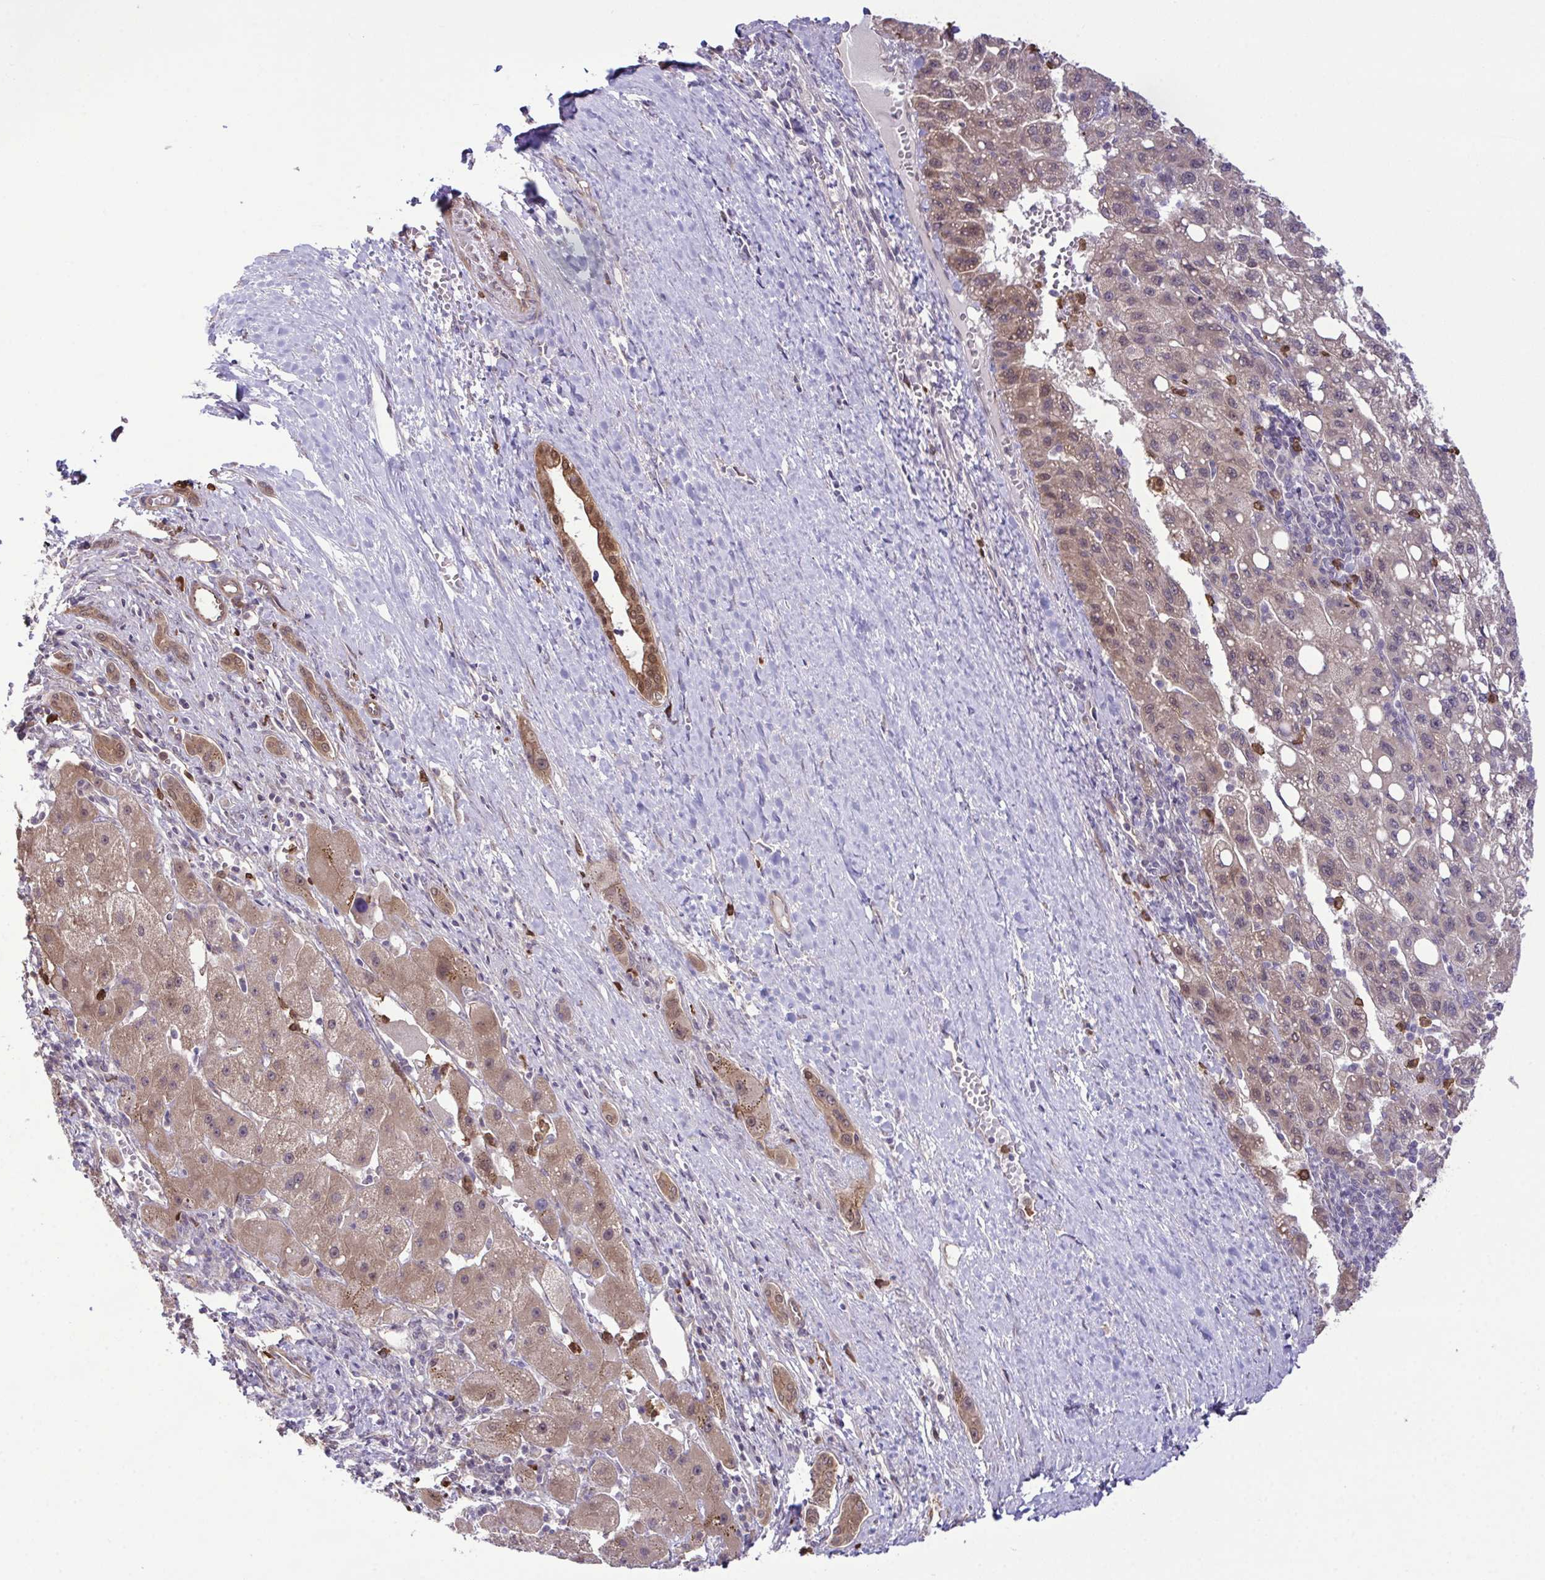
{"staining": {"intensity": "moderate", "quantity": "25%-75%", "location": "cytoplasmic/membranous,nuclear"}, "tissue": "liver cancer", "cell_type": "Tumor cells", "image_type": "cancer", "snomed": [{"axis": "morphology", "description": "Carcinoma, Hepatocellular, NOS"}, {"axis": "topography", "description": "Liver"}], "caption": "Tumor cells exhibit medium levels of moderate cytoplasmic/membranous and nuclear positivity in about 25%-75% of cells in liver hepatocellular carcinoma. The protein is shown in brown color, while the nuclei are stained blue.", "gene": "CMPK1", "patient": {"sex": "female", "age": 82}}